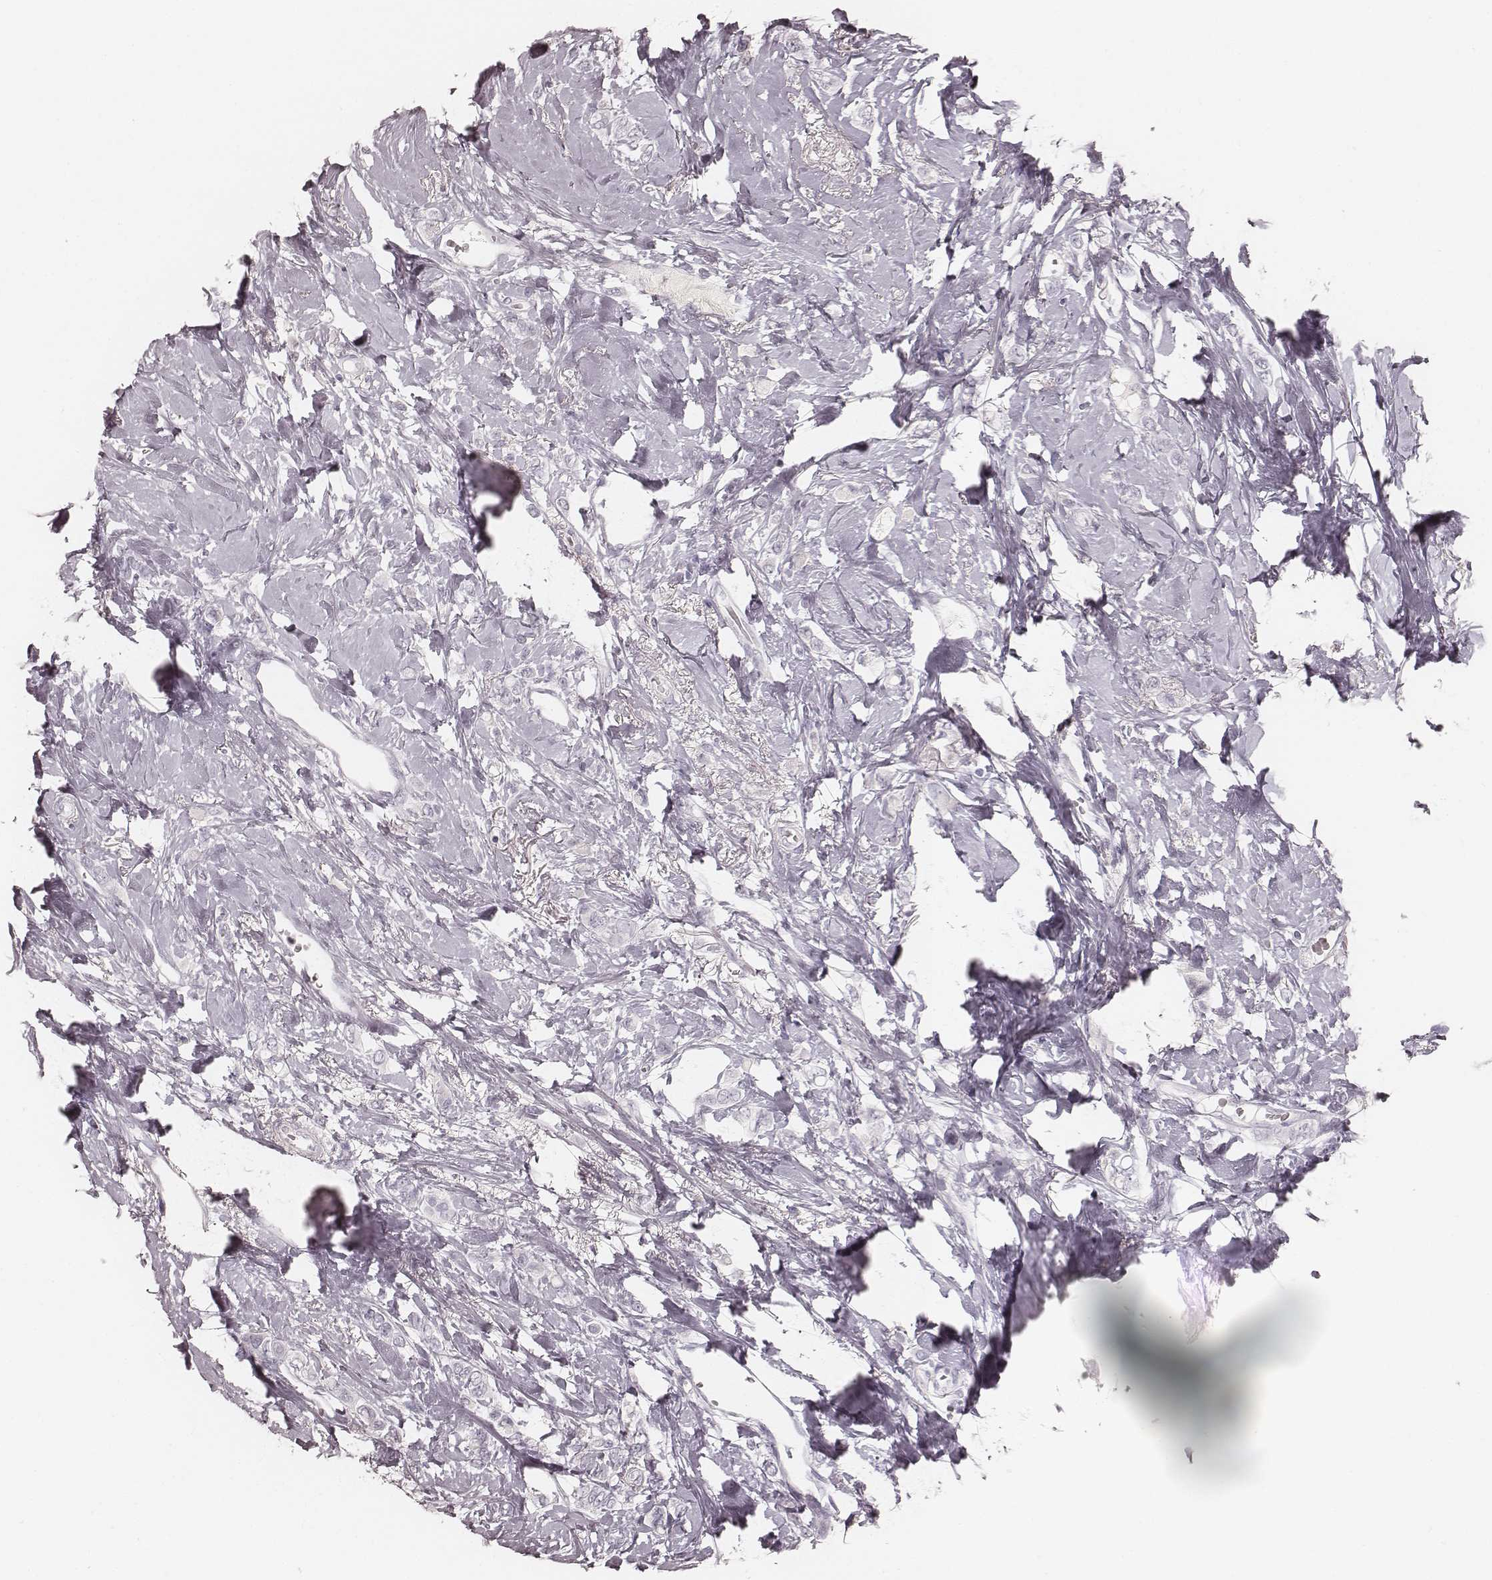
{"staining": {"intensity": "negative", "quantity": "none", "location": "none"}, "tissue": "breast cancer", "cell_type": "Tumor cells", "image_type": "cancer", "snomed": [{"axis": "morphology", "description": "Lobular carcinoma"}, {"axis": "topography", "description": "Breast"}], "caption": "This image is of breast lobular carcinoma stained with IHC to label a protein in brown with the nuclei are counter-stained blue. There is no positivity in tumor cells.", "gene": "KRT26", "patient": {"sex": "female", "age": 66}}